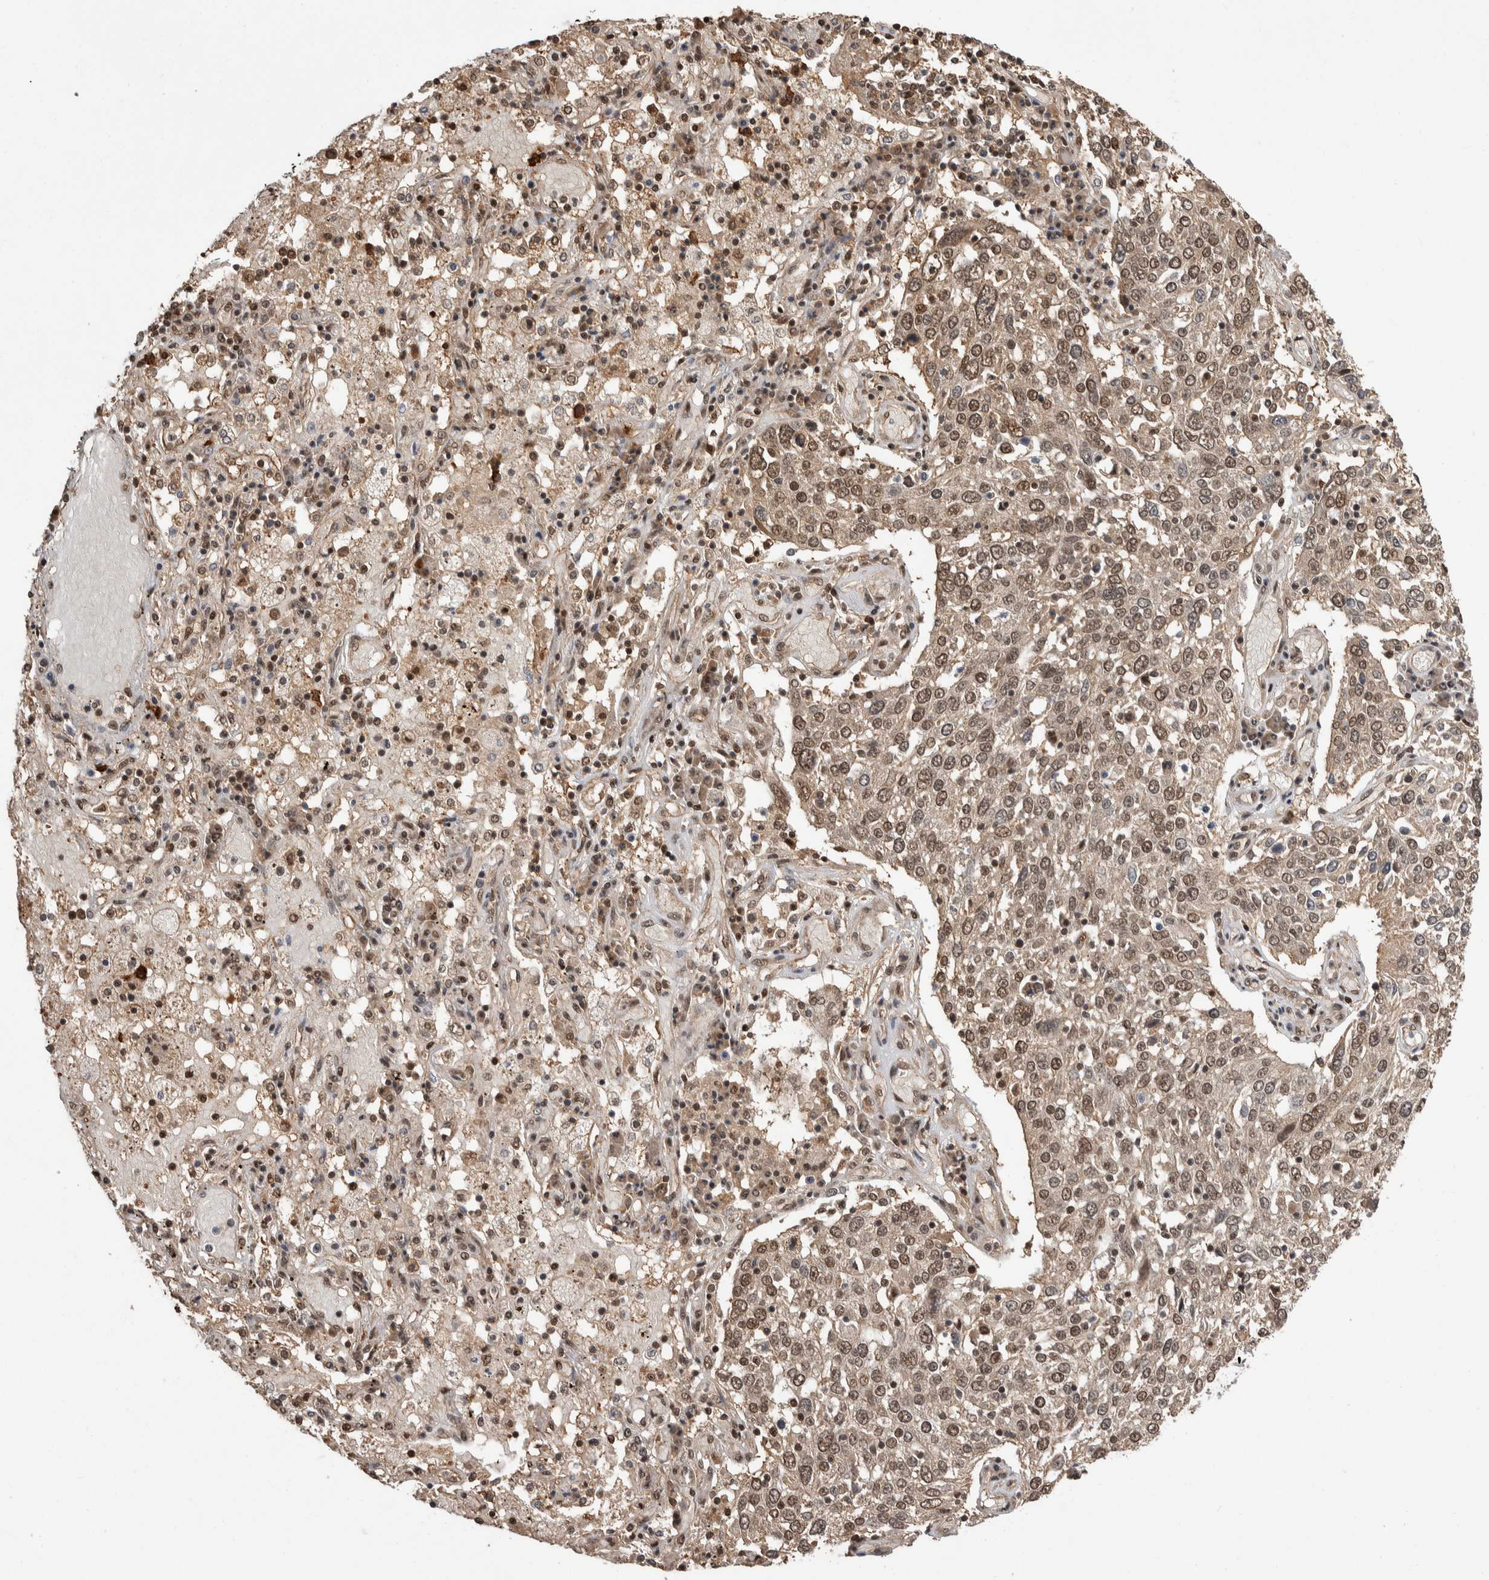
{"staining": {"intensity": "moderate", "quantity": ">75%", "location": "nuclear"}, "tissue": "lung cancer", "cell_type": "Tumor cells", "image_type": "cancer", "snomed": [{"axis": "morphology", "description": "Squamous cell carcinoma, NOS"}, {"axis": "topography", "description": "Lung"}], "caption": "This photomicrograph reveals IHC staining of lung cancer, with medium moderate nuclear positivity in approximately >75% of tumor cells.", "gene": "ZNF592", "patient": {"sex": "male", "age": 65}}